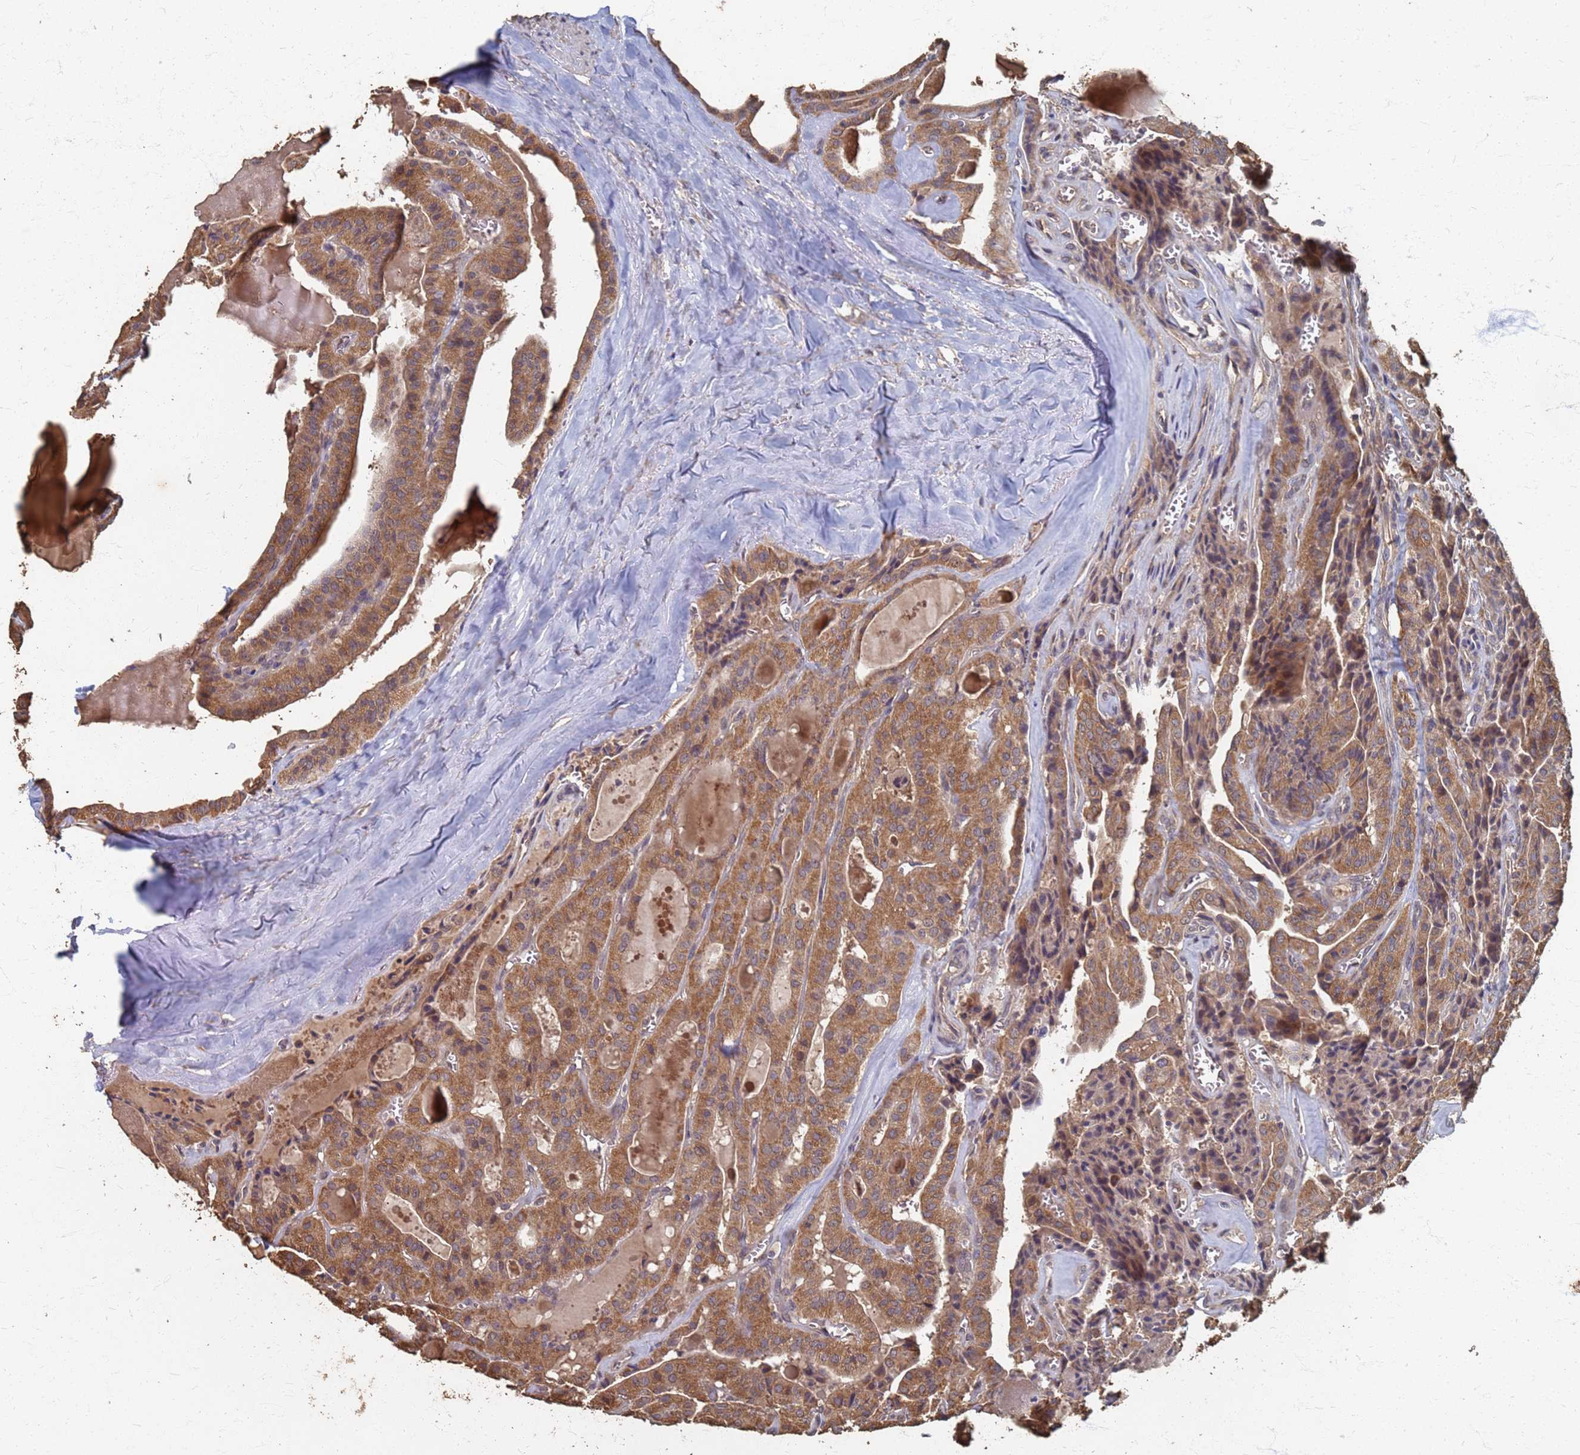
{"staining": {"intensity": "moderate", "quantity": ">75%", "location": "cytoplasmic/membranous"}, "tissue": "thyroid cancer", "cell_type": "Tumor cells", "image_type": "cancer", "snomed": [{"axis": "morphology", "description": "Papillary adenocarcinoma, NOS"}, {"axis": "topography", "description": "Thyroid gland"}], "caption": "DAB (3,3'-diaminobenzidine) immunohistochemical staining of human papillary adenocarcinoma (thyroid) shows moderate cytoplasmic/membranous protein positivity in about >75% of tumor cells.", "gene": "DPH5", "patient": {"sex": "male", "age": 52}}